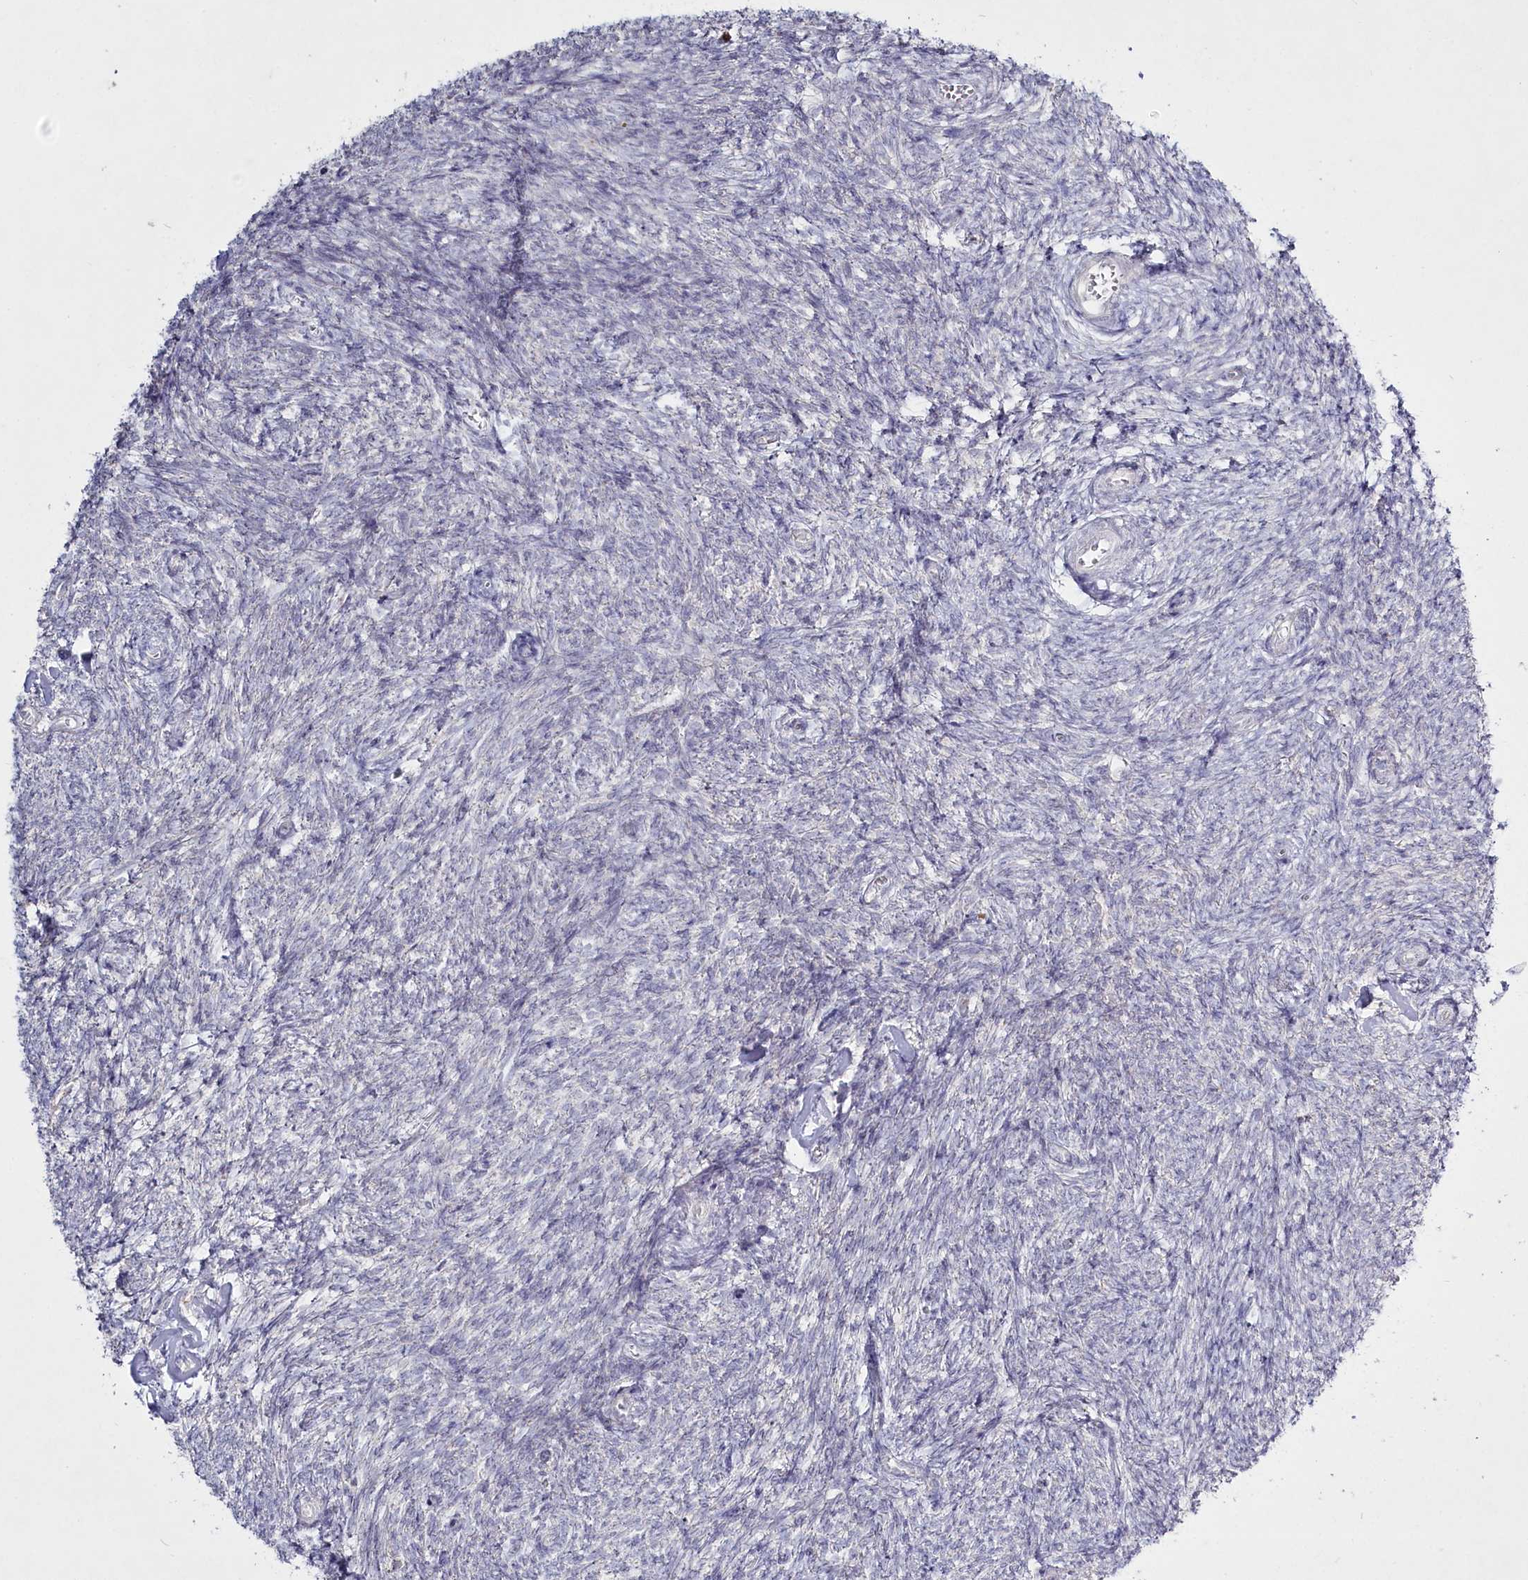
{"staining": {"intensity": "negative", "quantity": "none", "location": "none"}, "tissue": "ovary", "cell_type": "Ovarian stroma cells", "image_type": "normal", "snomed": [{"axis": "morphology", "description": "Normal tissue, NOS"}, {"axis": "topography", "description": "Ovary"}], "caption": "Immunohistochemical staining of unremarkable human ovary shows no significant positivity in ovarian stroma cells.", "gene": "ABITRAM", "patient": {"sex": "female", "age": 44}}